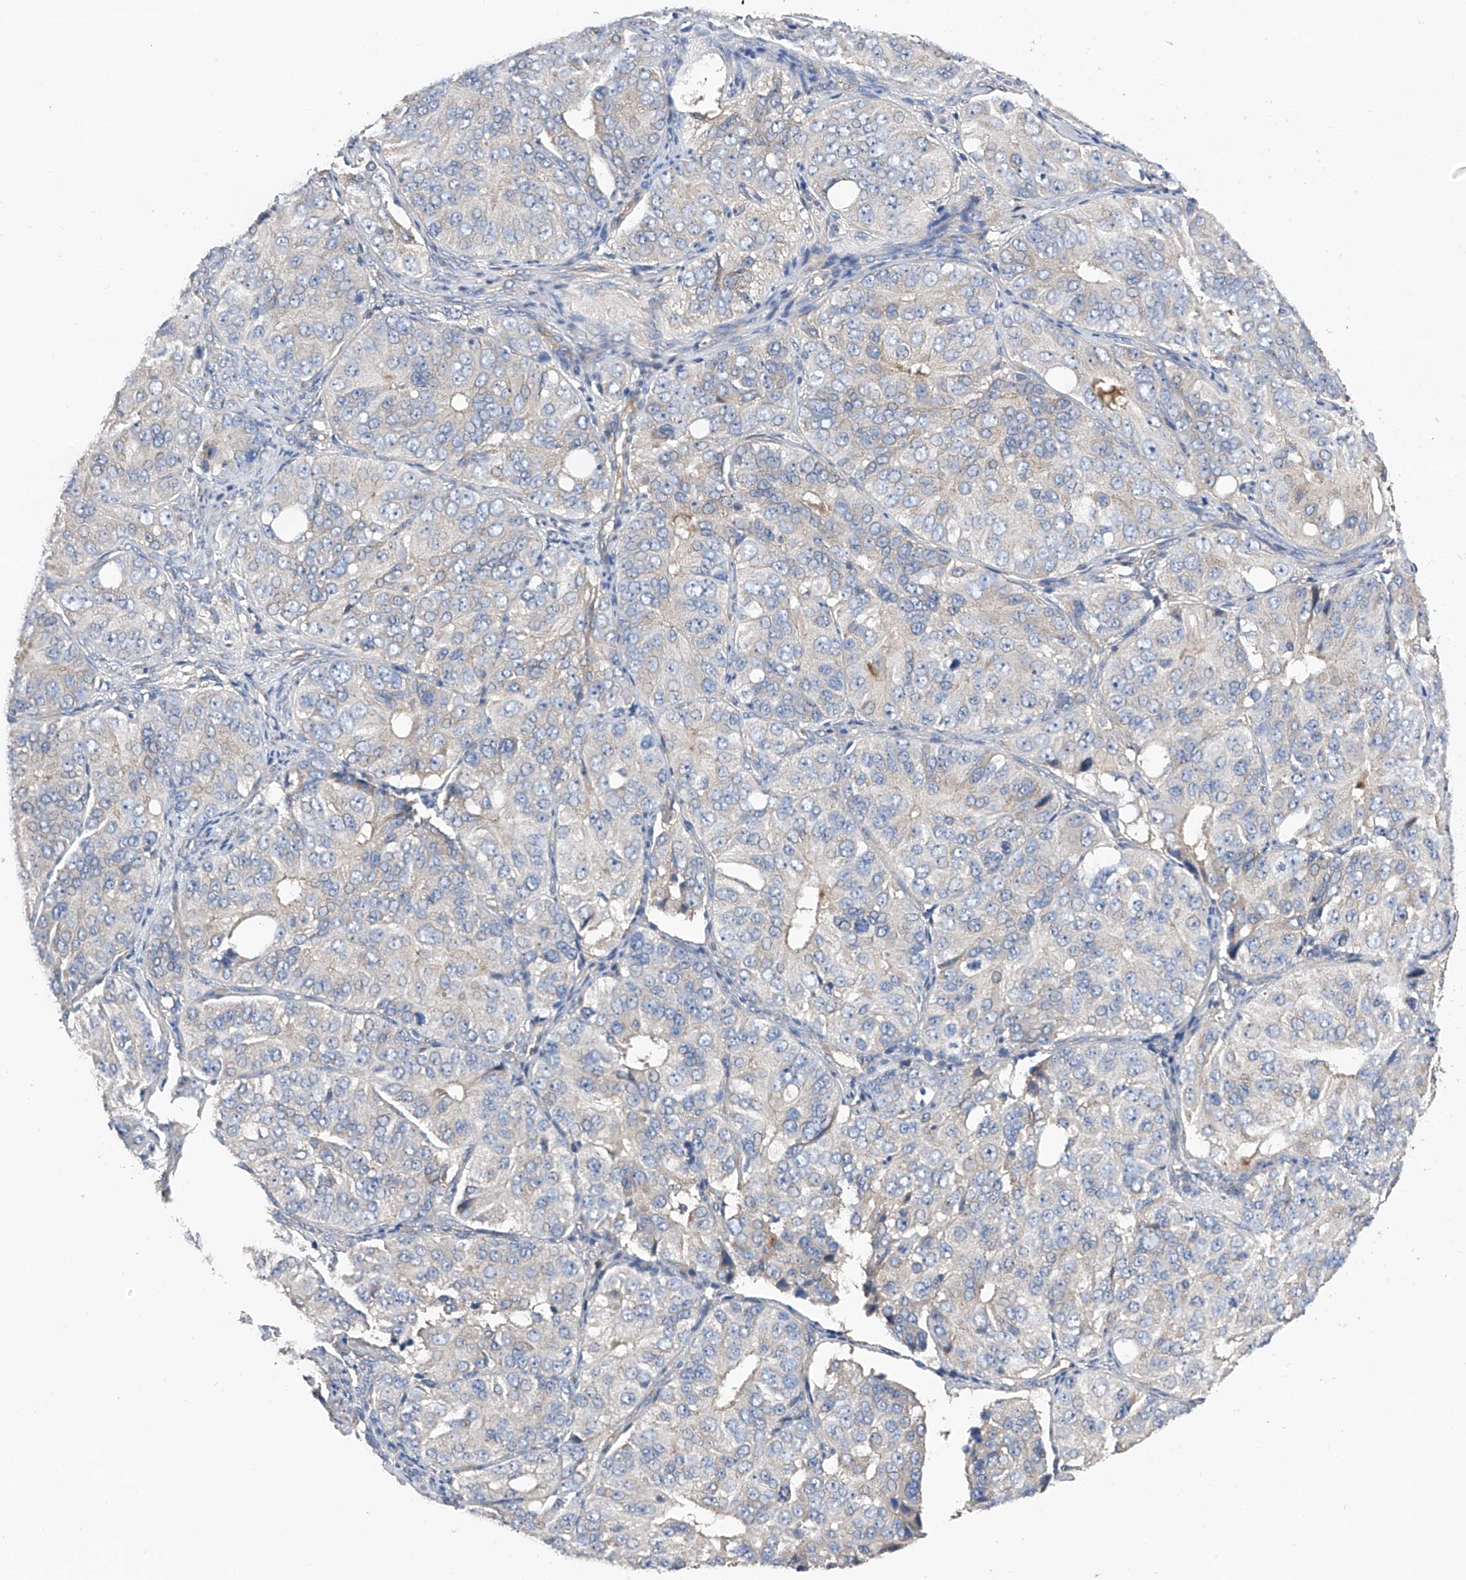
{"staining": {"intensity": "negative", "quantity": "none", "location": "none"}, "tissue": "ovarian cancer", "cell_type": "Tumor cells", "image_type": "cancer", "snomed": [{"axis": "morphology", "description": "Carcinoma, endometroid"}, {"axis": "topography", "description": "Ovary"}], "caption": "Ovarian cancer was stained to show a protein in brown. There is no significant expression in tumor cells. (Stains: DAB immunohistochemistry (IHC) with hematoxylin counter stain, Microscopy: brightfield microscopy at high magnification).", "gene": "PTK2", "patient": {"sex": "female", "age": 51}}